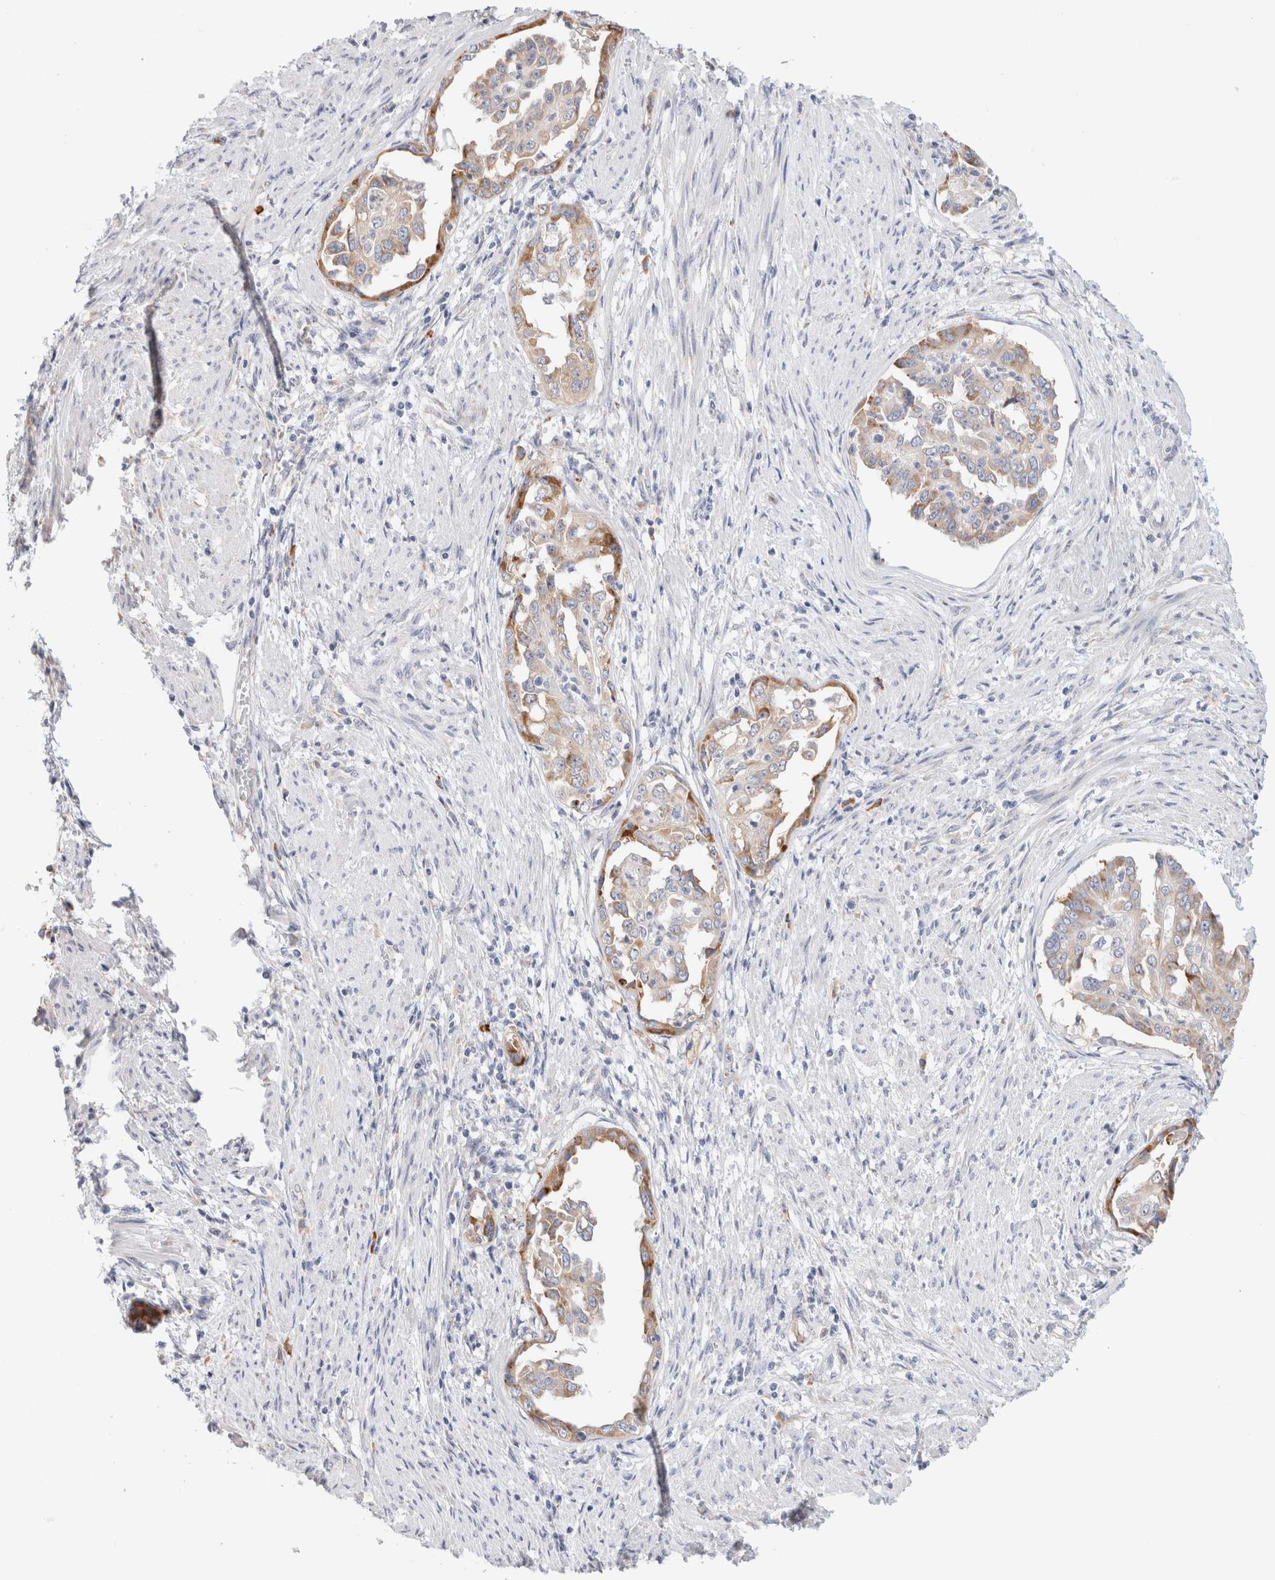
{"staining": {"intensity": "moderate", "quantity": "25%-75%", "location": "cytoplasmic/membranous"}, "tissue": "endometrial cancer", "cell_type": "Tumor cells", "image_type": "cancer", "snomed": [{"axis": "morphology", "description": "Adenocarcinoma, NOS"}, {"axis": "topography", "description": "Endometrium"}], "caption": "Endometrial adenocarcinoma stained with a brown dye reveals moderate cytoplasmic/membranous positive expression in about 25%-75% of tumor cells.", "gene": "GADD45G", "patient": {"sex": "female", "age": 85}}